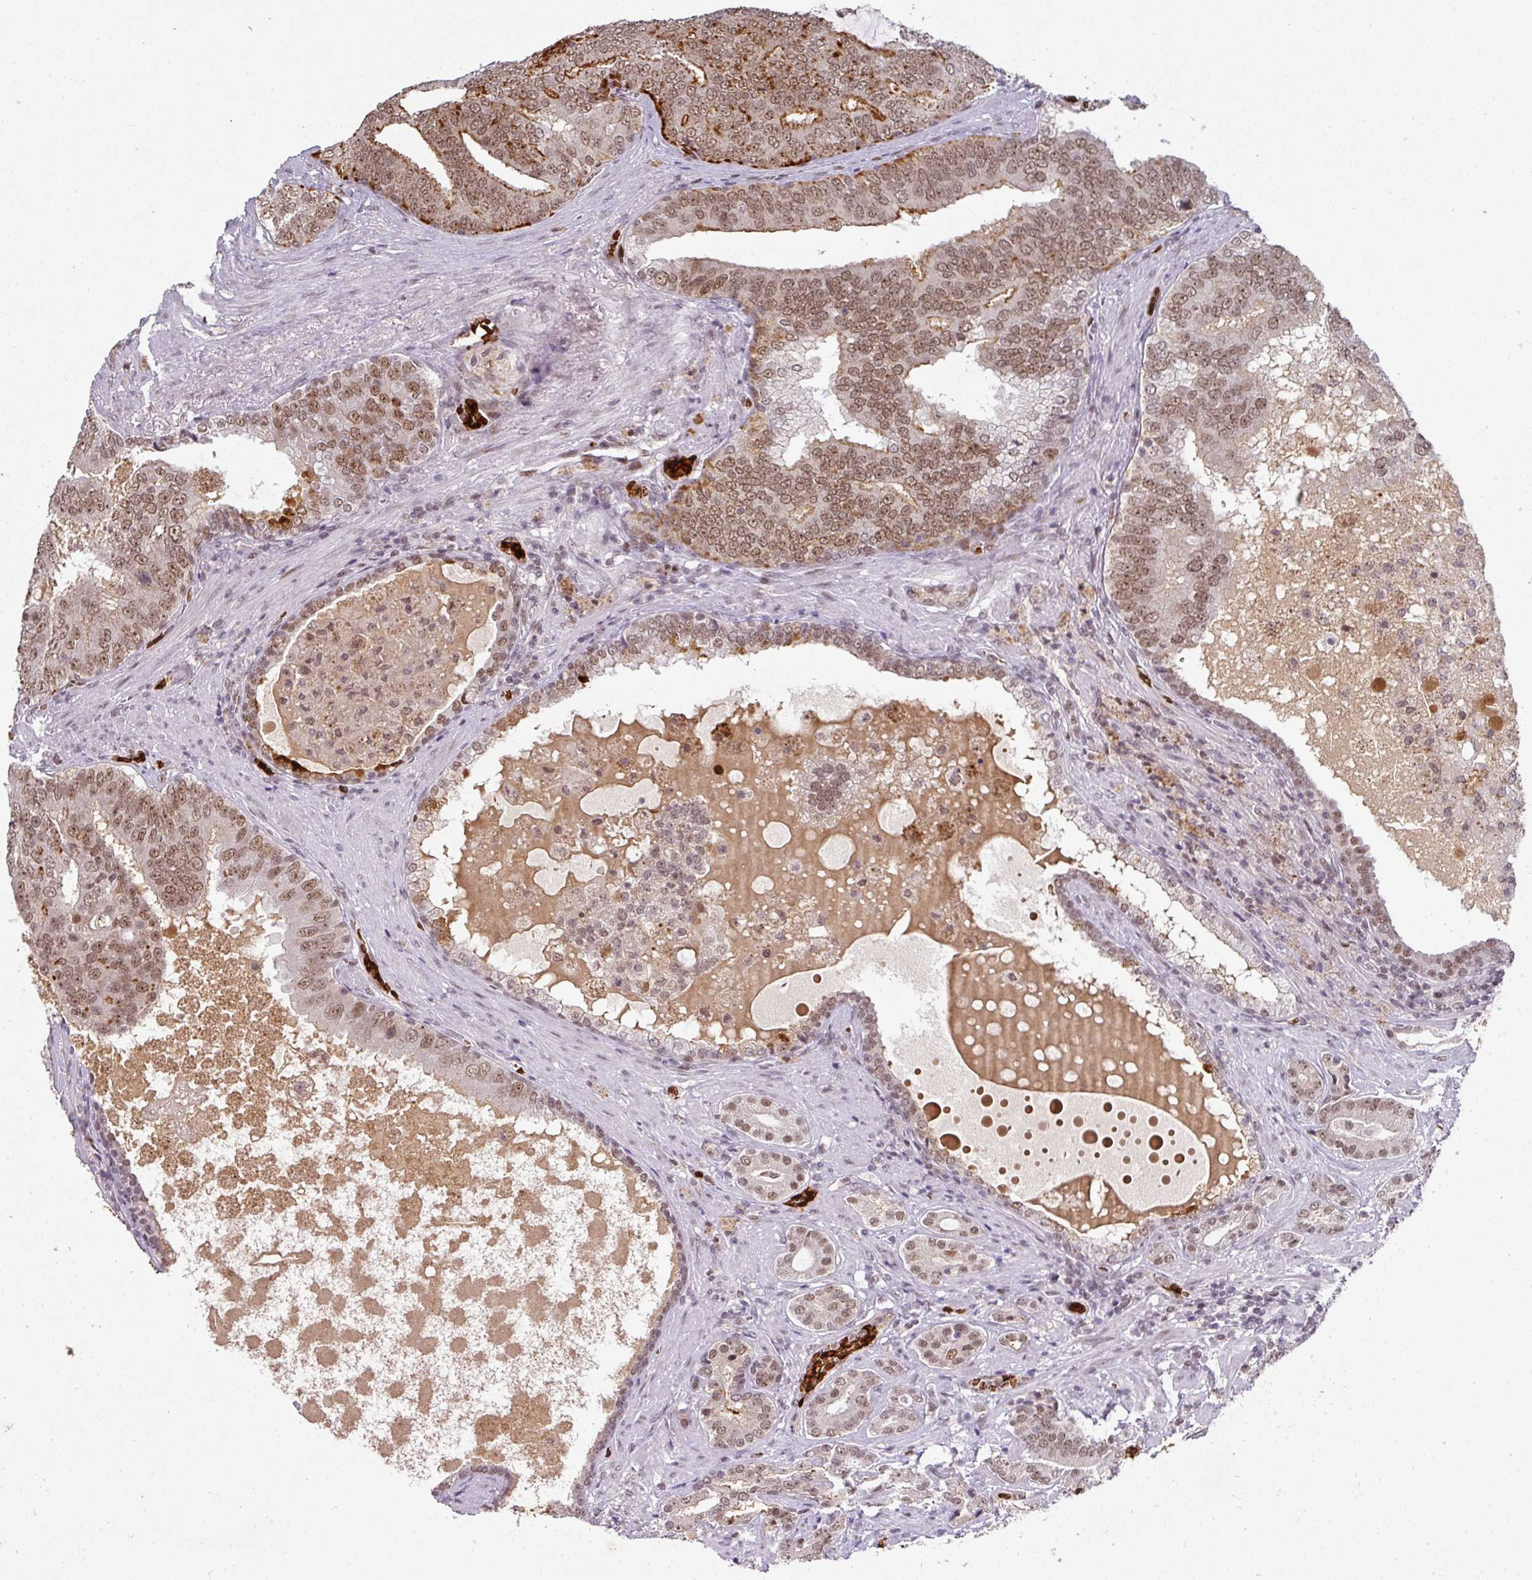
{"staining": {"intensity": "moderate", "quantity": ">75%", "location": "nuclear"}, "tissue": "prostate cancer", "cell_type": "Tumor cells", "image_type": "cancer", "snomed": [{"axis": "morphology", "description": "Adenocarcinoma, High grade"}, {"axis": "topography", "description": "Prostate"}], "caption": "DAB (3,3'-diaminobenzidine) immunohistochemical staining of prostate cancer shows moderate nuclear protein staining in about >75% of tumor cells. The staining was performed using DAB (3,3'-diaminobenzidine) to visualize the protein expression in brown, while the nuclei were stained in blue with hematoxylin (Magnification: 20x).", "gene": "NEIL1", "patient": {"sex": "male", "age": 55}}